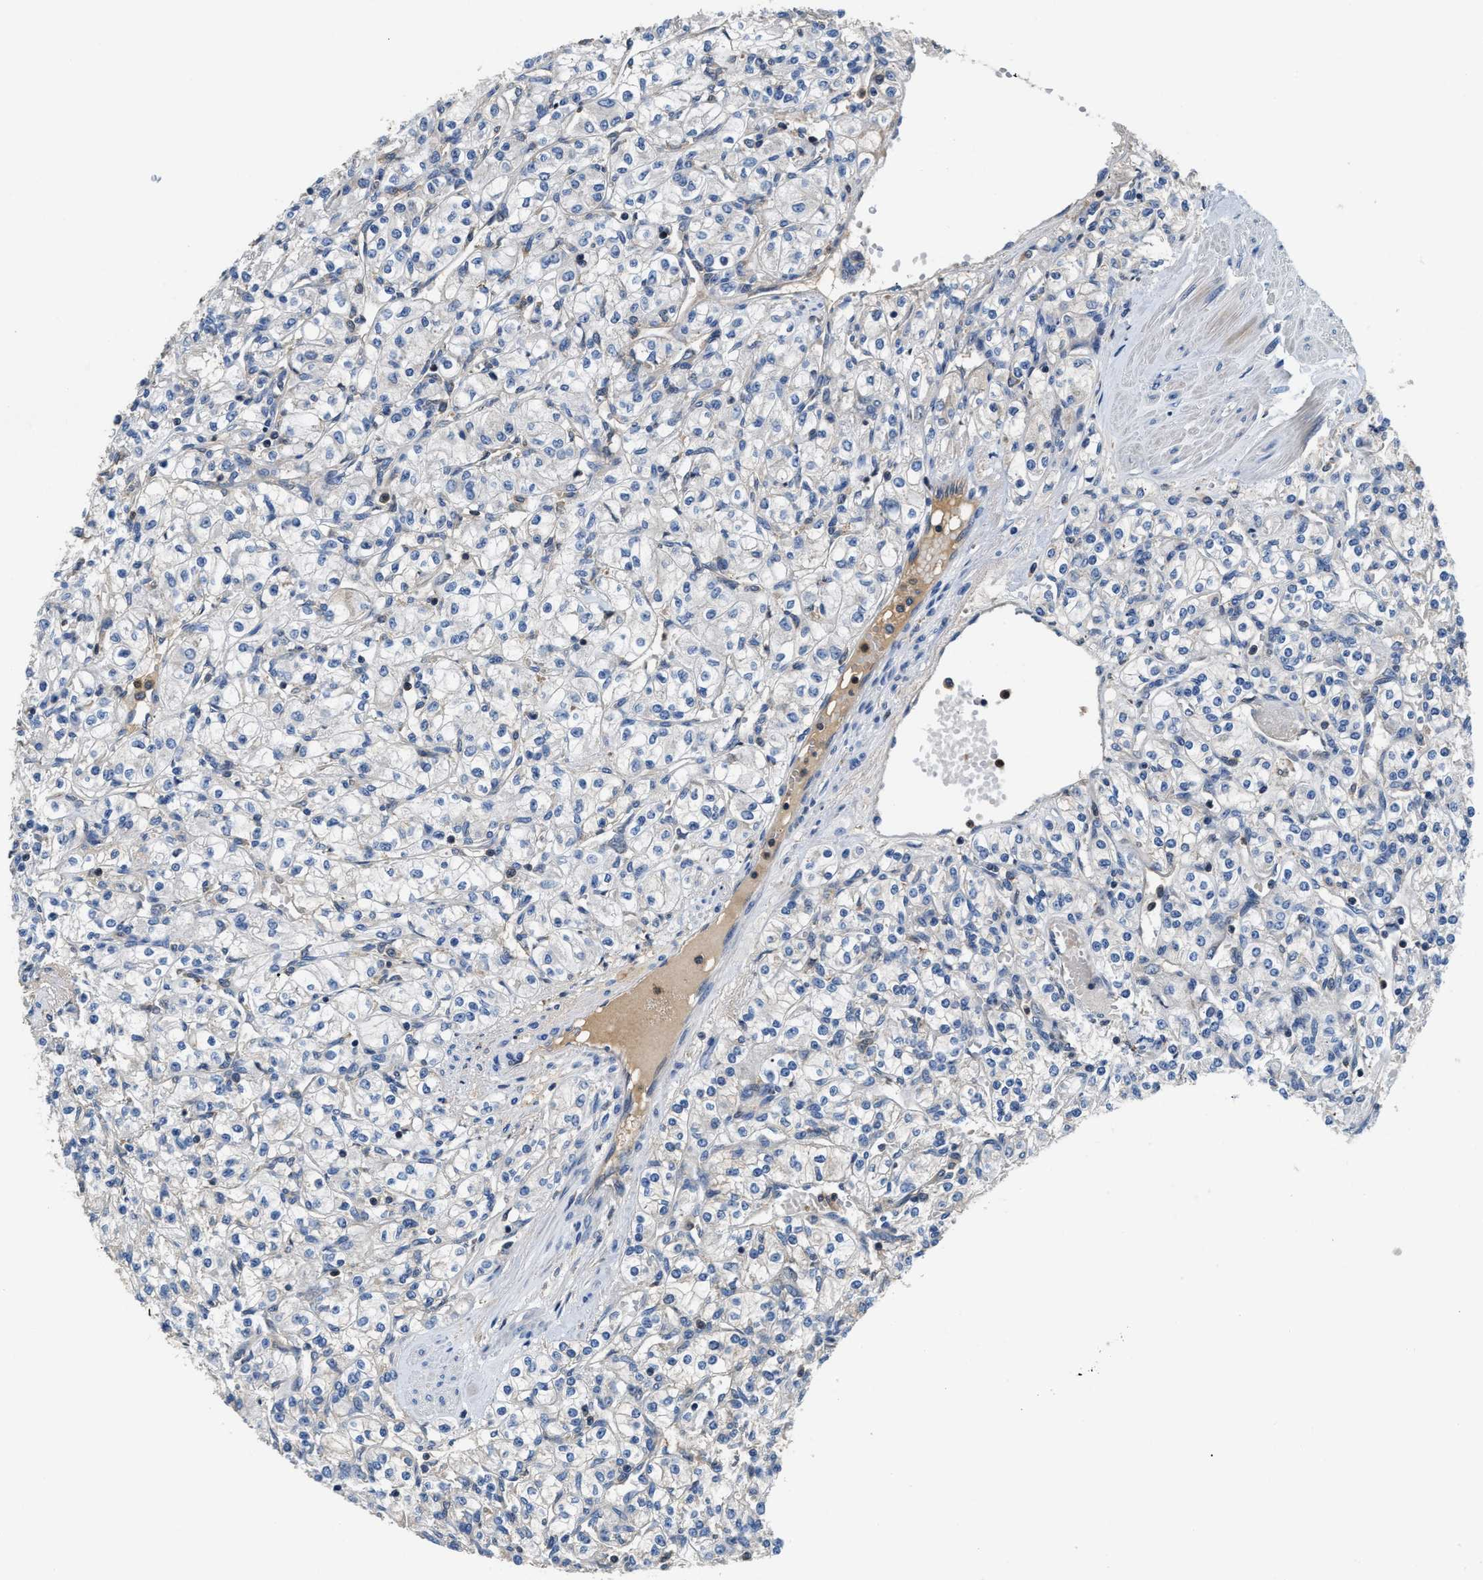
{"staining": {"intensity": "negative", "quantity": "none", "location": "none"}, "tissue": "renal cancer", "cell_type": "Tumor cells", "image_type": "cancer", "snomed": [{"axis": "morphology", "description": "Adenocarcinoma, NOS"}, {"axis": "topography", "description": "Kidney"}], "caption": "Renal cancer stained for a protein using IHC displays no staining tumor cells.", "gene": "OSTF1", "patient": {"sex": "male", "age": 77}}